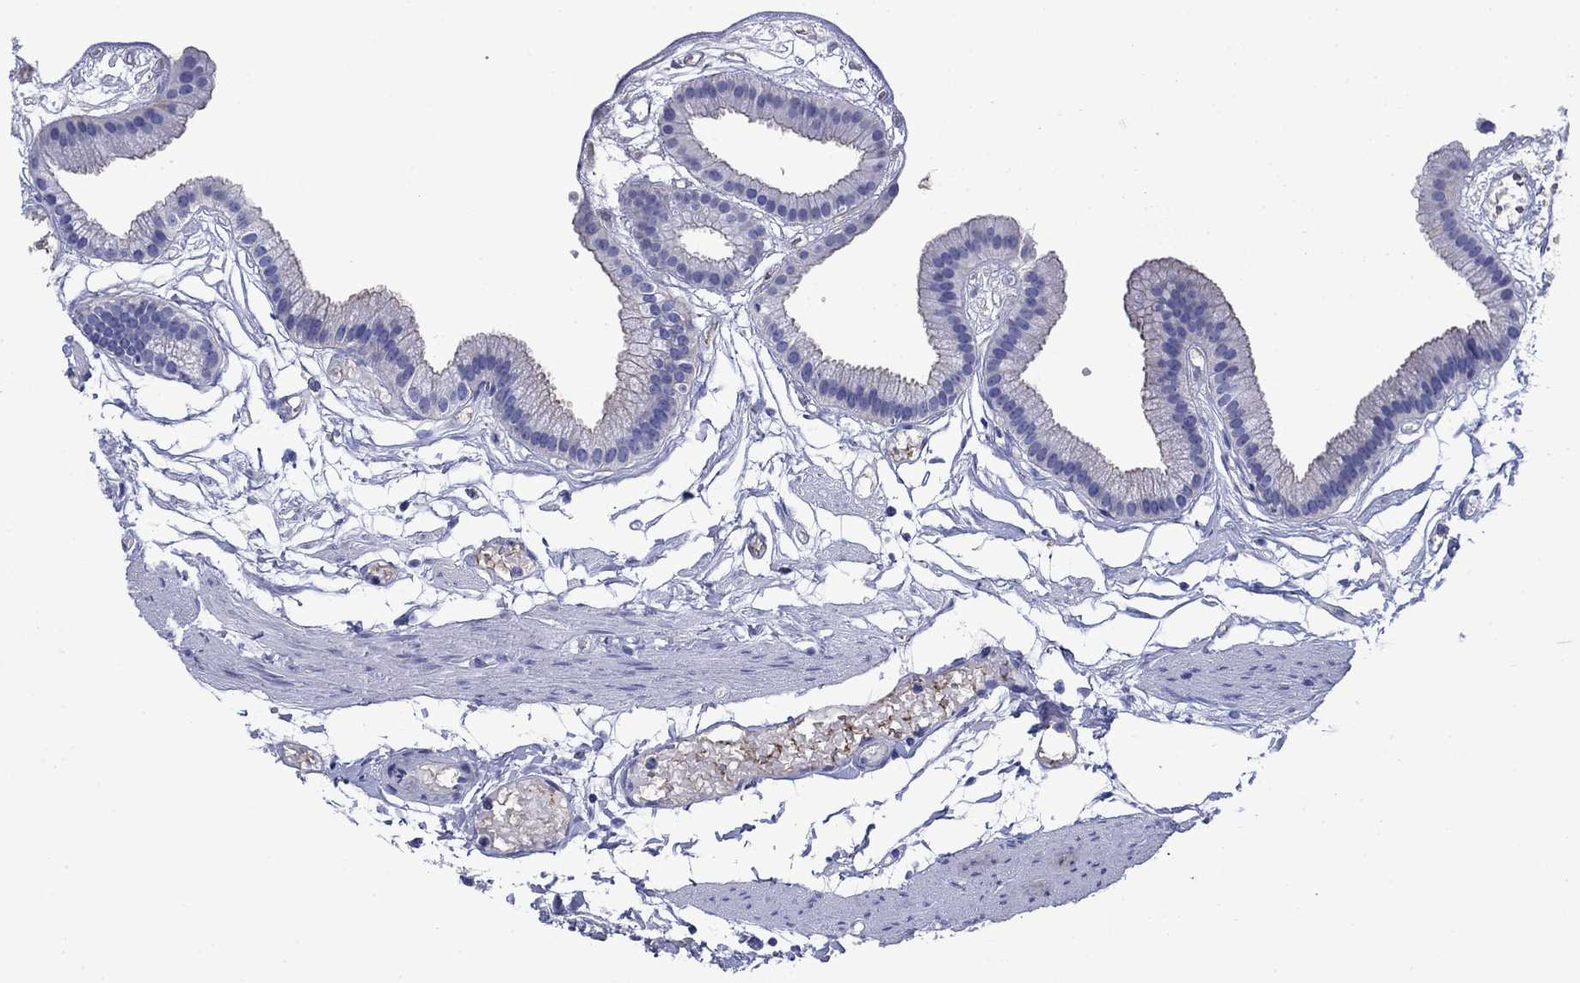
{"staining": {"intensity": "negative", "quantity": "none", "location": "none"}, "tissue": "gallbladder", "cell_type": "Glandular cells", "image_type": "normal", "snomed": [{"axis": "morphology", "description": "Normal tissue, NOS"}, {"axis": "topography", "description": "Gallbladder"}], "caption": "Unremarkable gallbladder was stained to show a protein in brown. There is no significant expression in glandular cells. (Brightfield microscopy of DAB (3,3'-diaminobenzidine) IHC at high magnification).", "gene": "SLC1A2", "patient": {"sex": "female", "age": 45}}